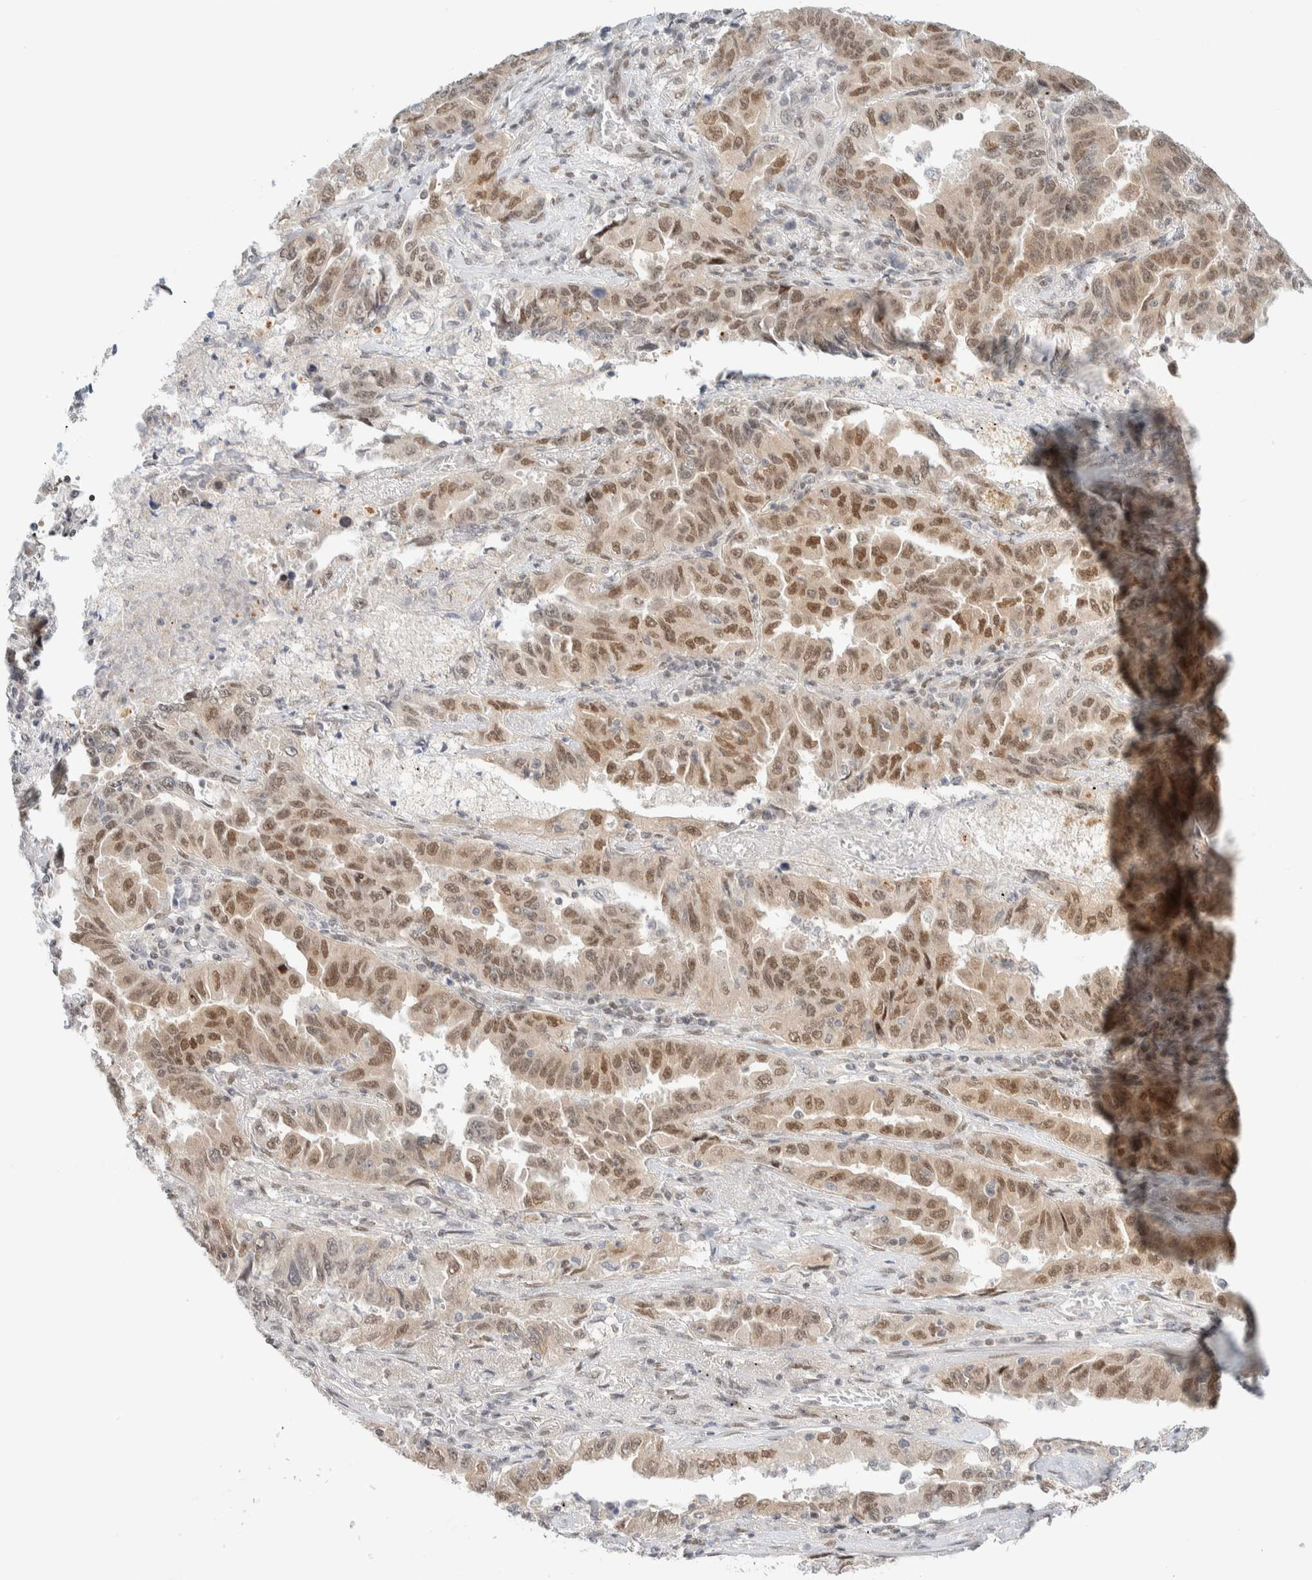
{"staining": {"intensity": "moderate", "quantity": ">75%", "location": "nuclear"}, "tissue": "lung cancer", "cell_type": "Tumor cells", "image_type": "cancer", "snomed": [{"axis": "morphology", "description": "Adenocarcinoma, NOS"}, {"axis": "topography", "description": "Lung"}], "caption": "A high-resolution image shows immunohistochemistry (IHC) staining of lung cancer (adenocarcinoma), which exhibits moderate nuclear positivity in about >75% of tumor cells.", "gene": "PYGO2", "patient": {"sex": "female", "age": 51}}